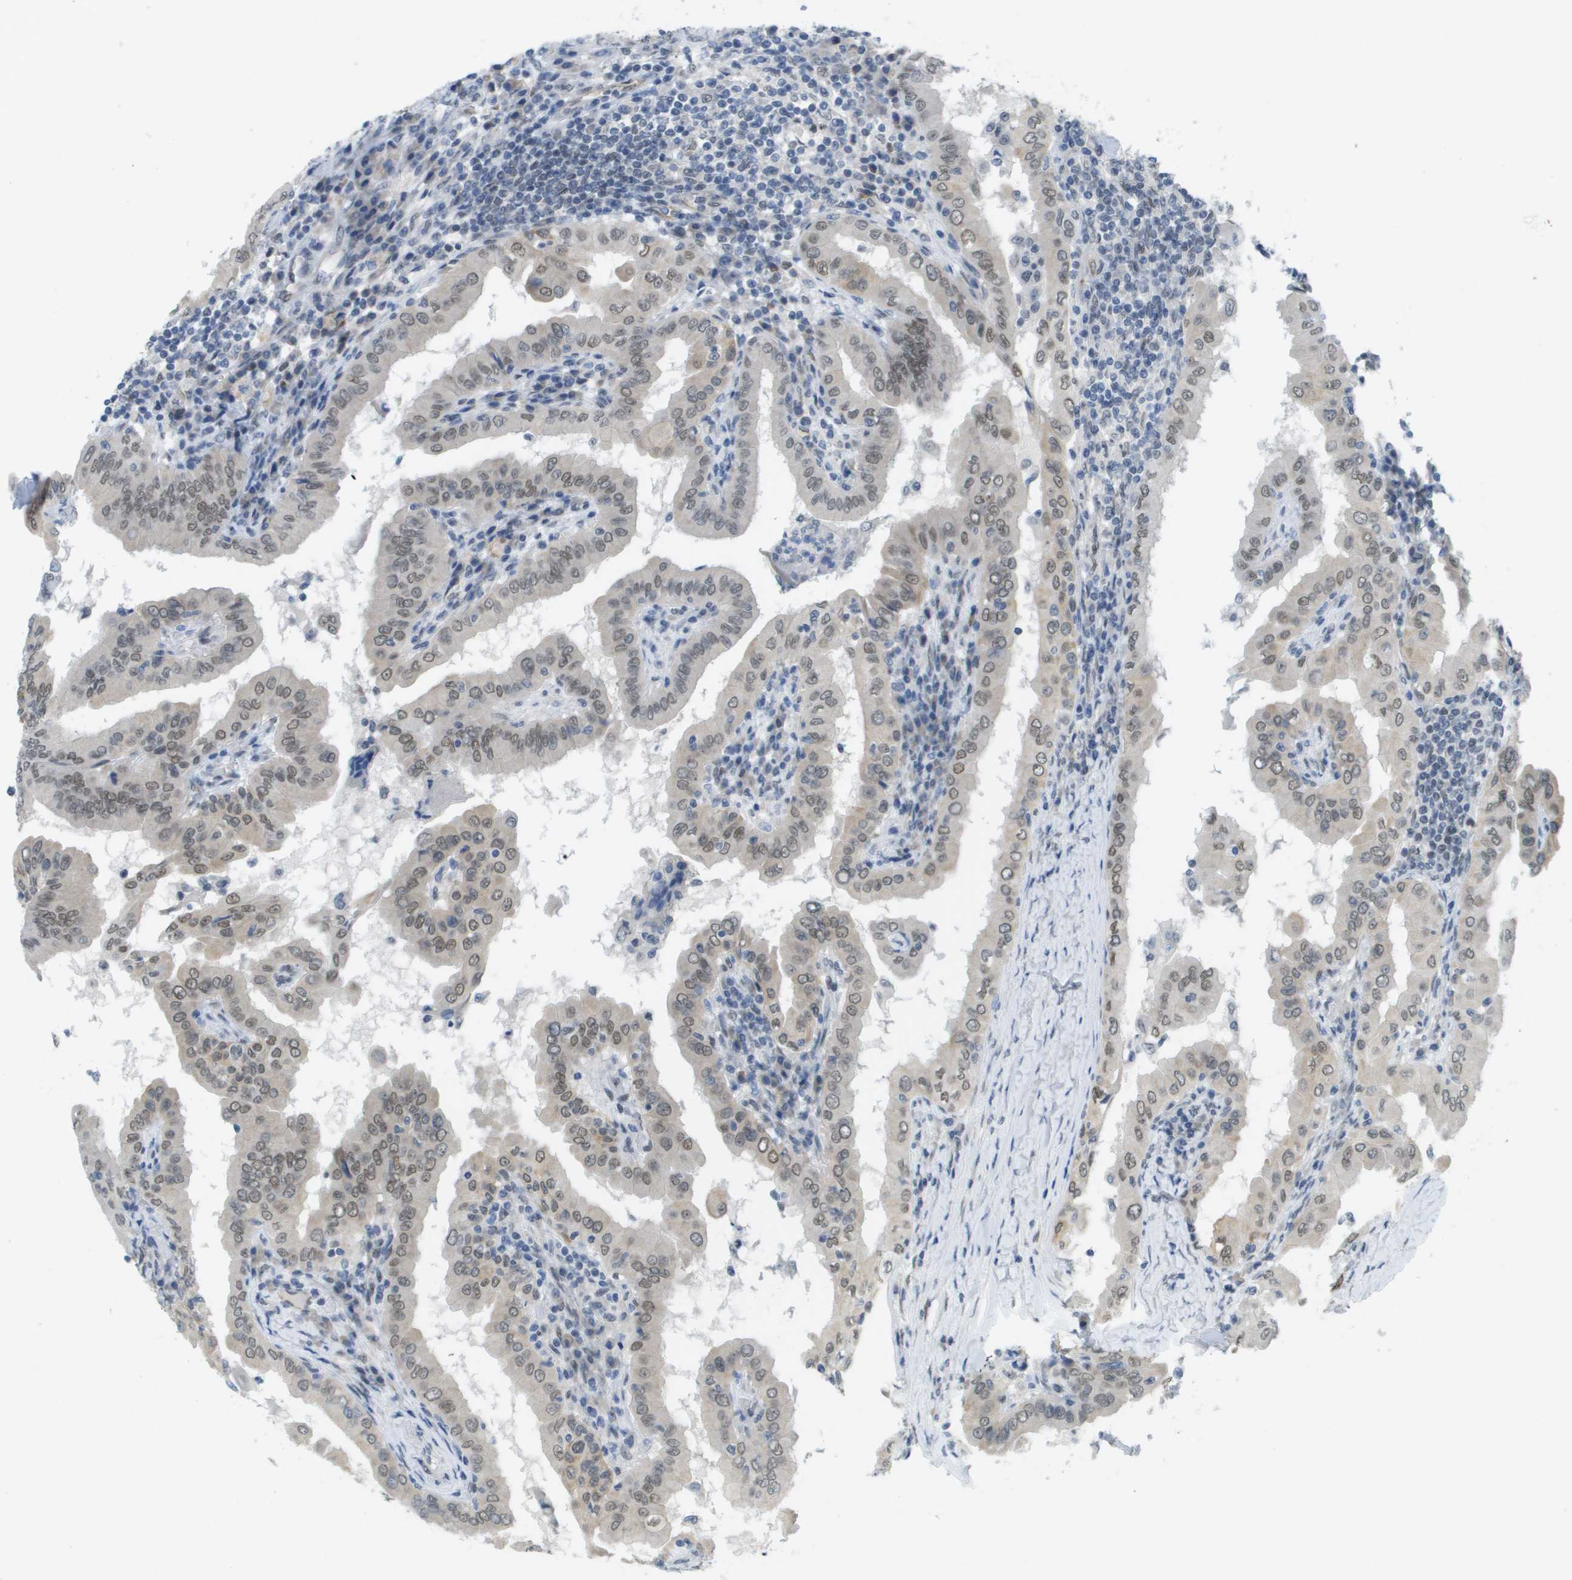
{"staining": {"intensity": "weak", "quantity": ">75%", "location": "nuclear"}, "tissue": "thyroid cancer", "cell_type": "Tumor cells", "image_type": "cancer", "snomed": [{"axis": "morphology", "description": "Papillary adenocarcinoma, NOS"}, {"axis": "topography", "description": "Thyroid gland"}], "caption": "Tumor cells demonstrate low levels of weak nuclear expression in about >75% of cells in thyroid papillary adenocarcinoma.", "gene": "ARID1B", "patient": {"sex": "male", "age": 33}}